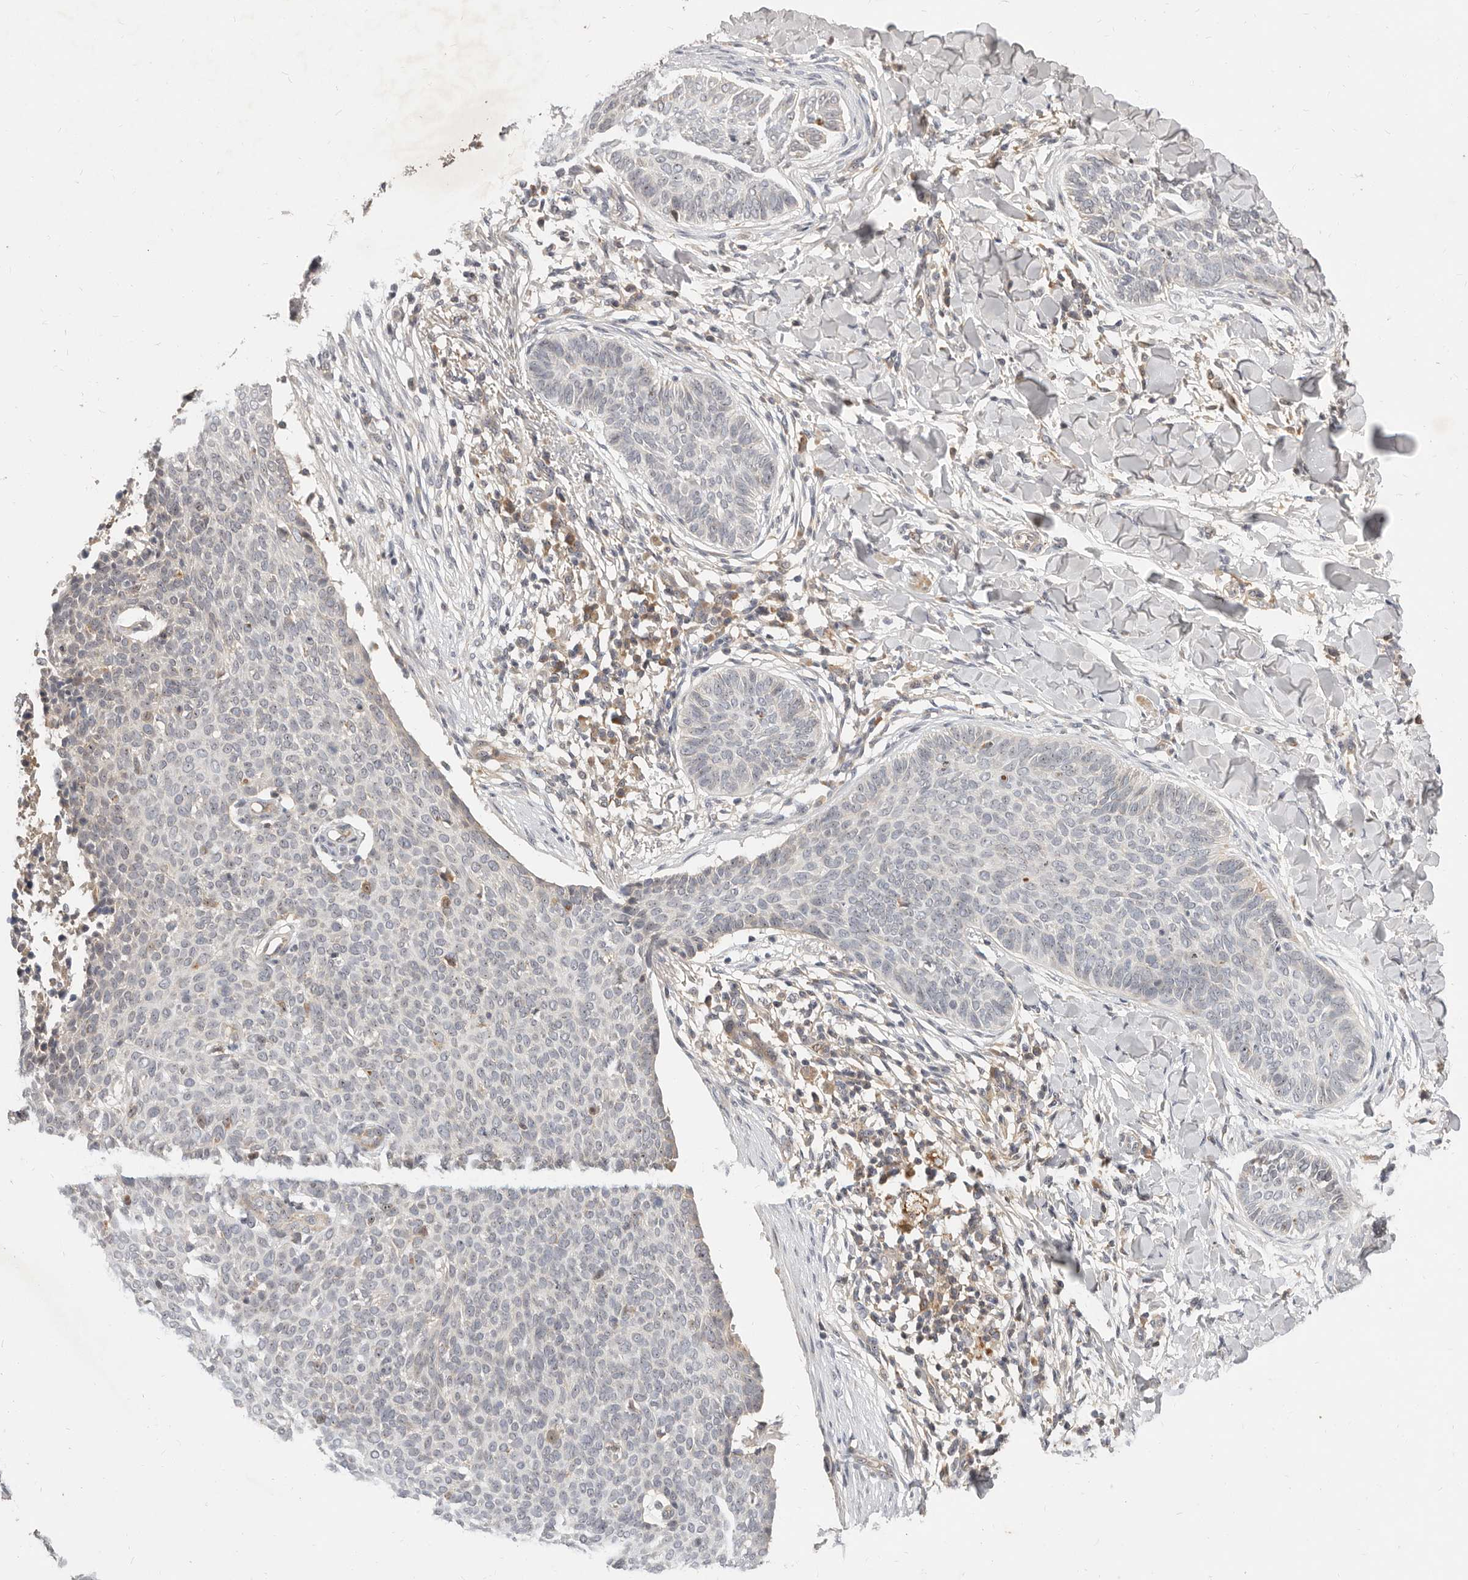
{"staining": {"intensity": "negative", "quantity": "none", "location": "none"}, "tissue": "skin cancer", "cell_type": "Tumor cells", "image_type": "cancer", "snomed": [{"axis": "morphology", "description": "Normal tissue, NOS"}, {"axis": "morphology", "description": "Basal cell carcinoma"}, {"axis": "topography", "description": "Skin"}], "caption": "Basal cell carcinoma (skin) was stained to show a protein in brown. There is no significant positivity in tumor cells. (DAB (3,3'-diaminobenzidine) immunohistochemistry (IHC) with hematoxylin counter stain).", "gene": "MICALL2", "patient": {"sex": "male", "age": 50}}